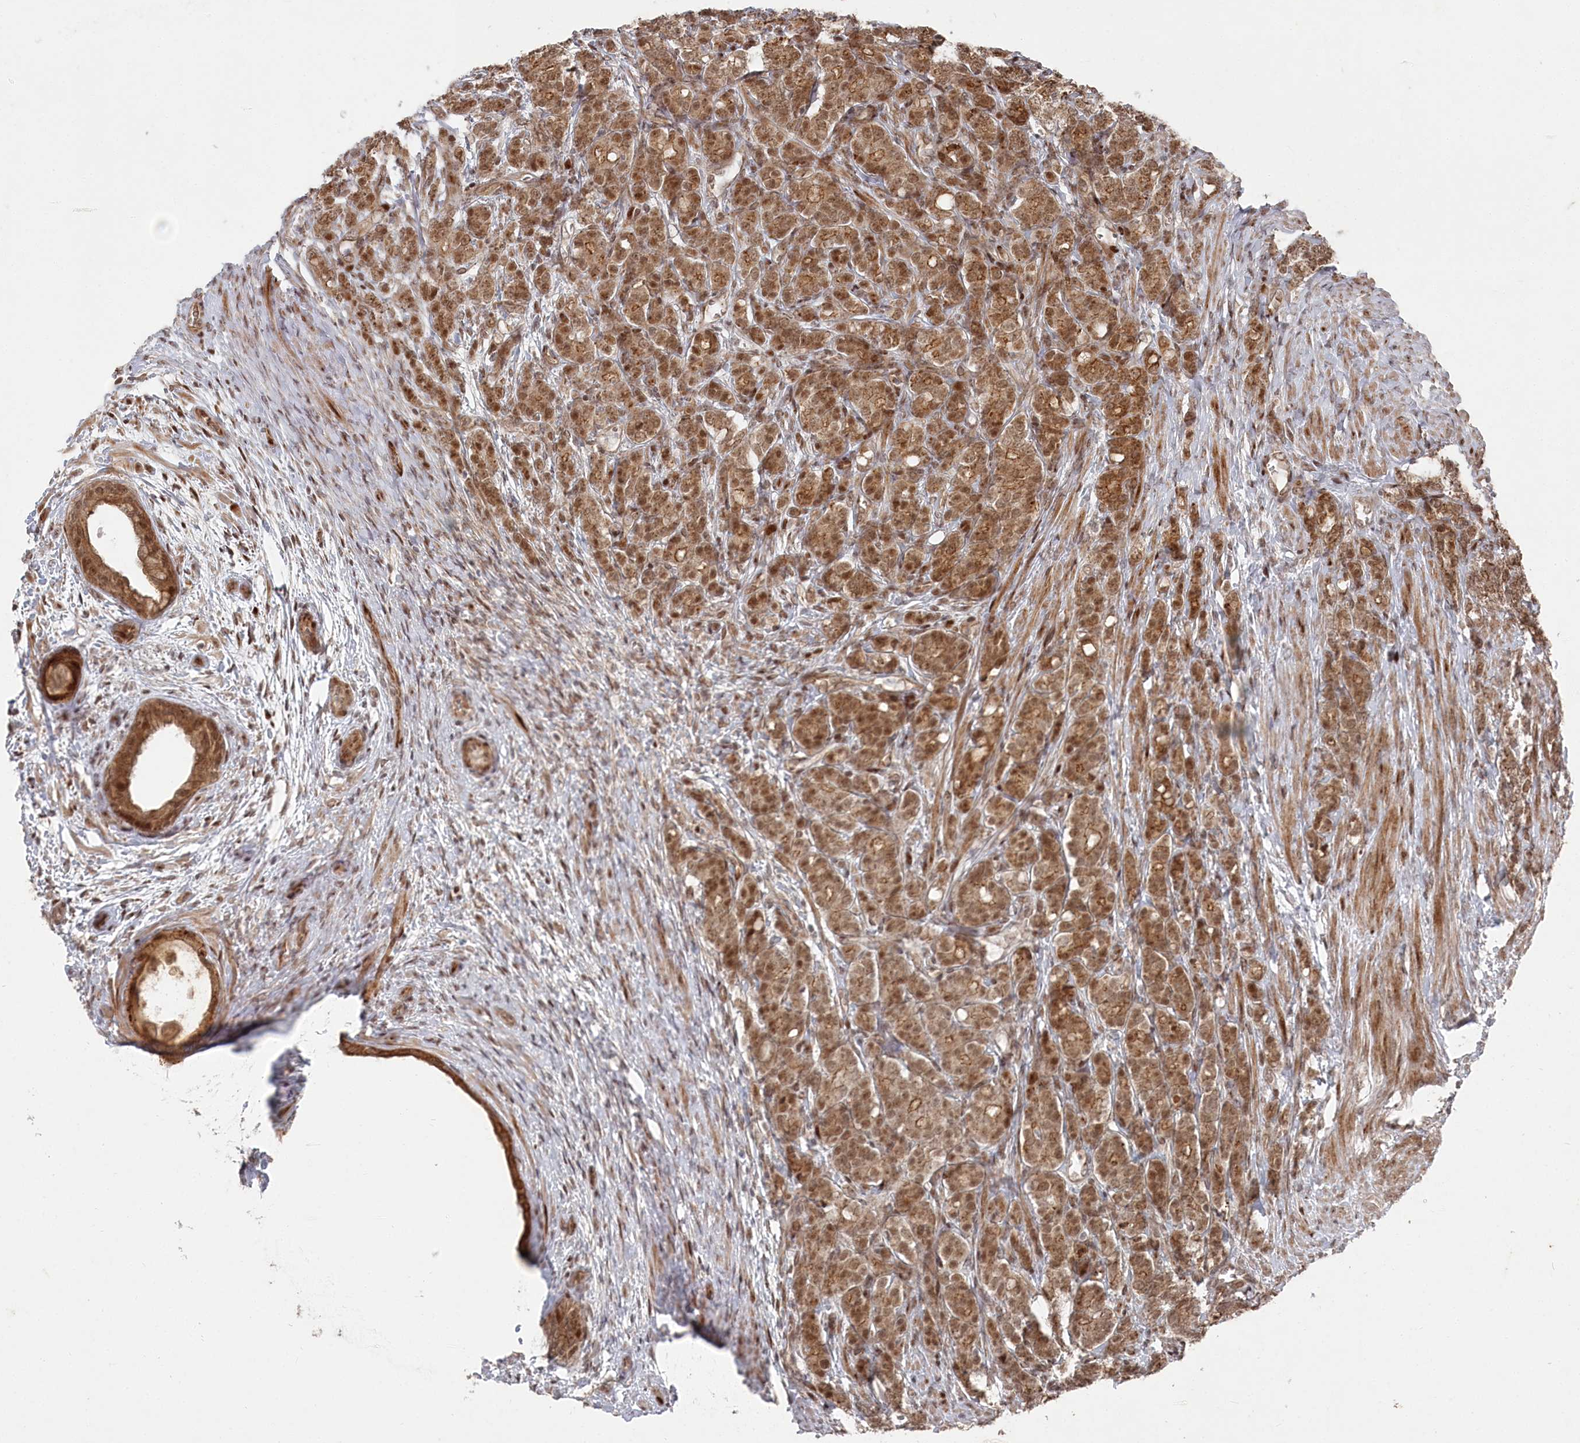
{"staining": {"intensity": "moderate", "quantity": ">75%", "location": "cytoplasmic/membranous,nuclear"}, "tissue": "prostate cancer", "cell_type": "Tumor cells", "image_type": "cancer", "snomed": [{"axis": "morphology", "description": "Adenocarcinoma, High grade"}, {"axis": "topography", "description": "Prostate"}], "caption": "A high-resolution photomicrograph shows immunohistochemistry (IHC) staining of high-grade adenocarcinoma (prostate), which shows moderate cytoplasmic/membranous and nuclear expression in approximately >75% of tumor cells.", "gene": "POLR3A", "patient": {"sex": "male", "age": 62}}